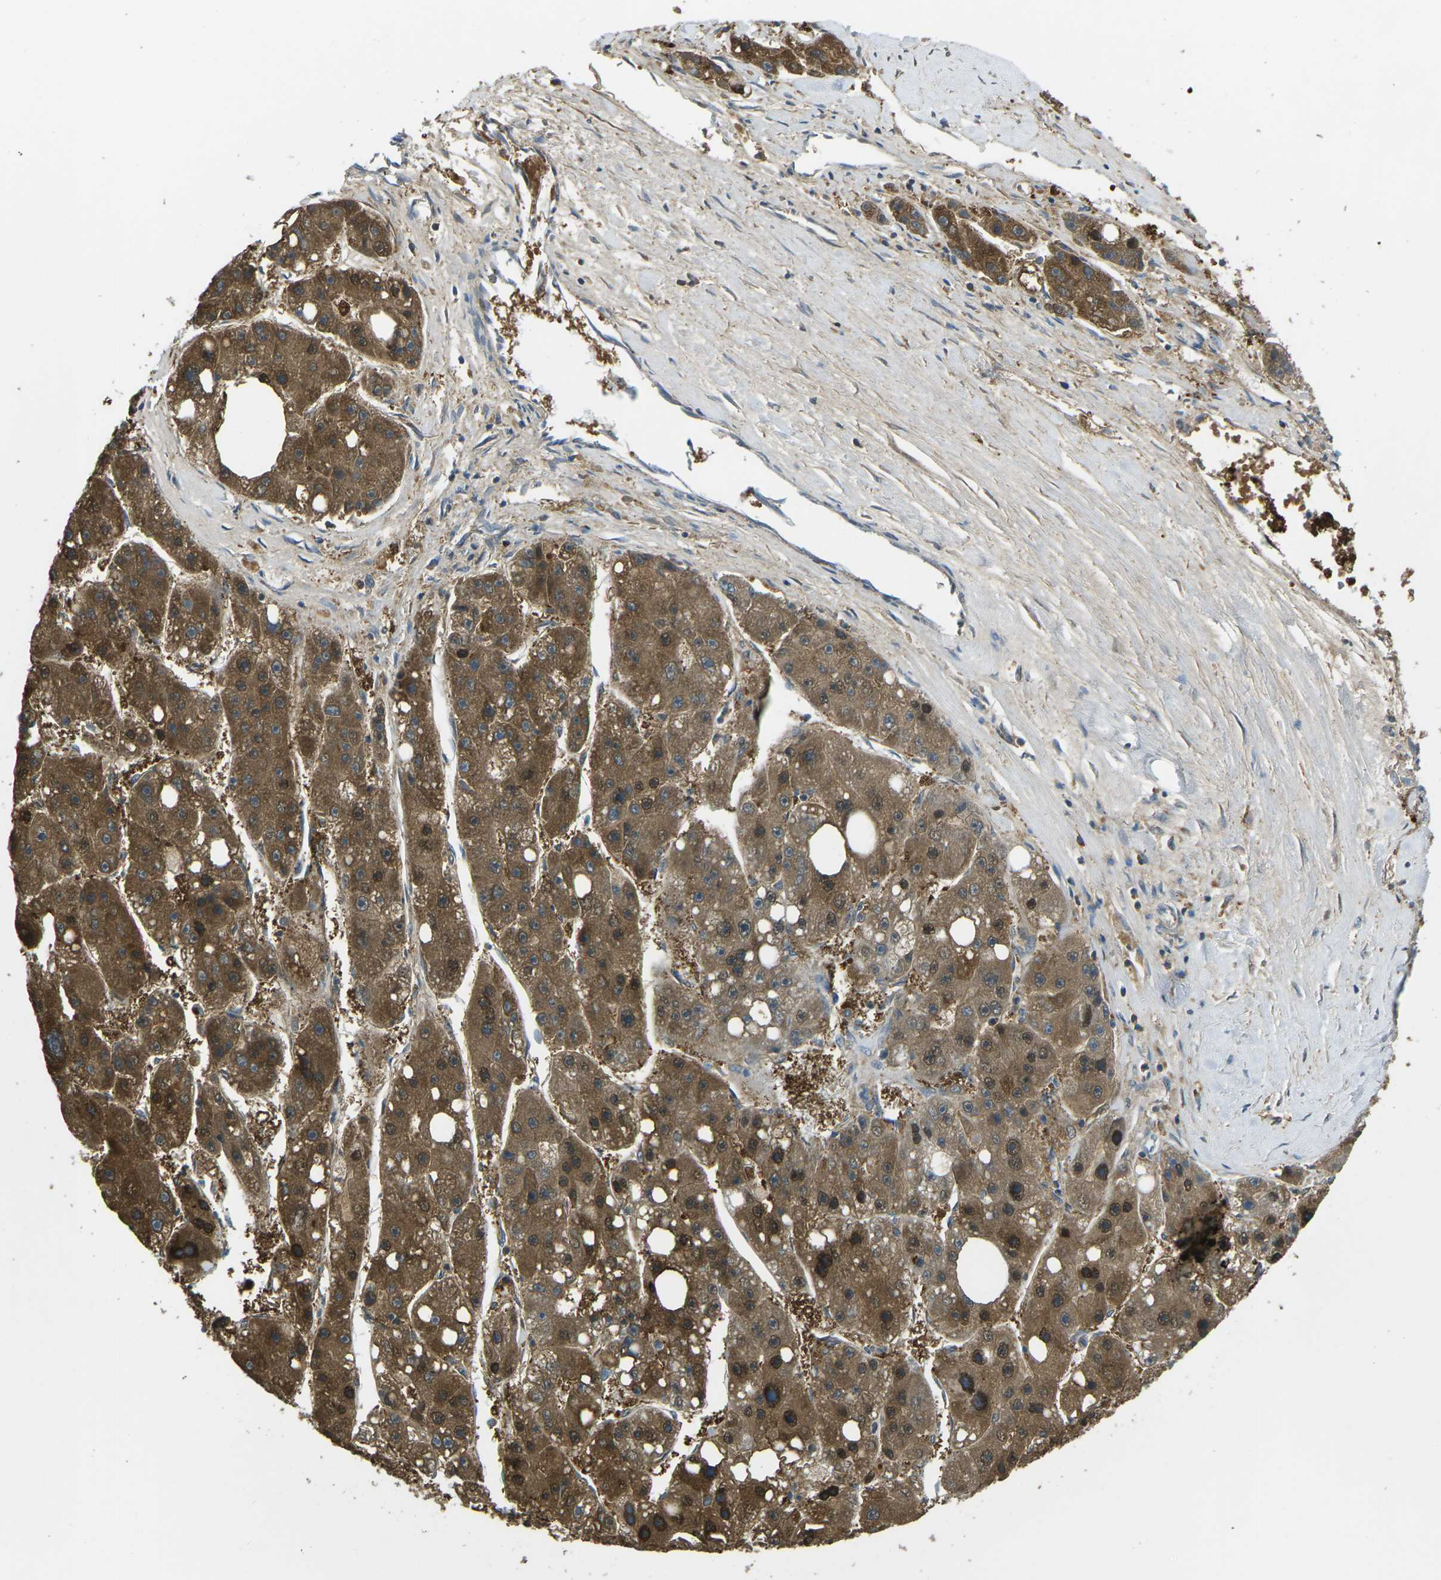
{"staining": {"intensity": "strong", "quantity": "25%-75%", "location": "cytoplasmic/membranous,nuclear"}, "tissue": "liver cancer", "cell_type": "Tumor cells", "image_type": "cancer", "snomed": [{"axis": "morphology", "description": "Carcinoma, Hepatocellular, NOS"}, {"axis": "topography", "description": "Liver"}], "caption": "Tumor cells display high levels of strong cytoplasmic/membranous and nuclear expression in about 25%-75% of cells in human liver cancer.", "gene": "PIEZO2", "patient": {"sex": "female", "age": 61}}